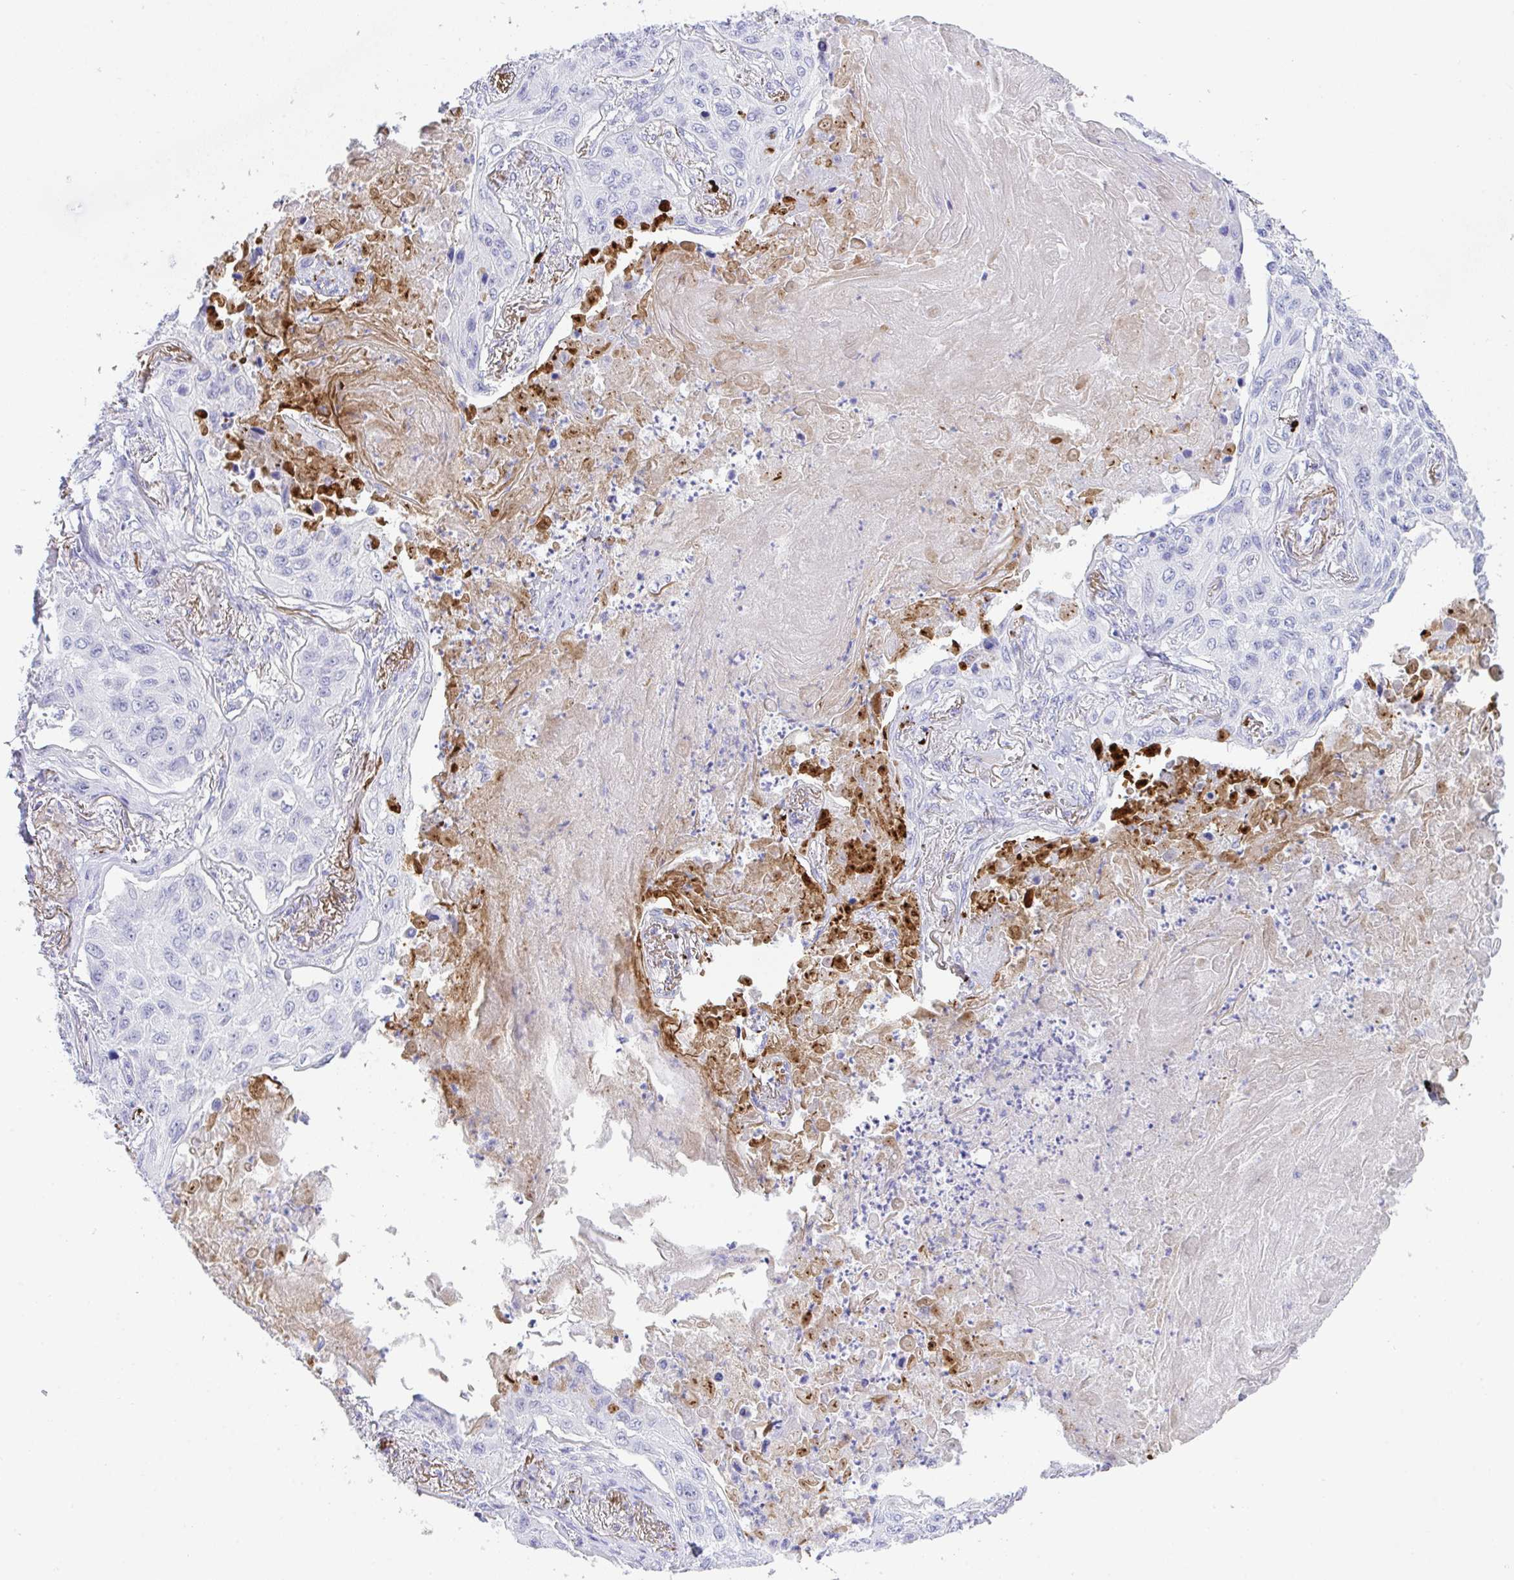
{"staining": {"intensity": "negative", "quantity": "none", "location": "none"}, "tissue": "lung cancer", "cell_type": "Tumor cells", "image_type": "cancer", "snomed": [{"axis": "morphology", "description": "Squamous cell carcinoma, NOS"}, {"axis": "topography", "description": "Lung"}], "caption": "IHC photomicrograph of neoplastic tissue: lung squamous cell carcinoma stained with DAB exhibits no significant protein positivity in tumor cells.", "gene": "KMT2E", "patient": {"sex": "male", "age": 75}}